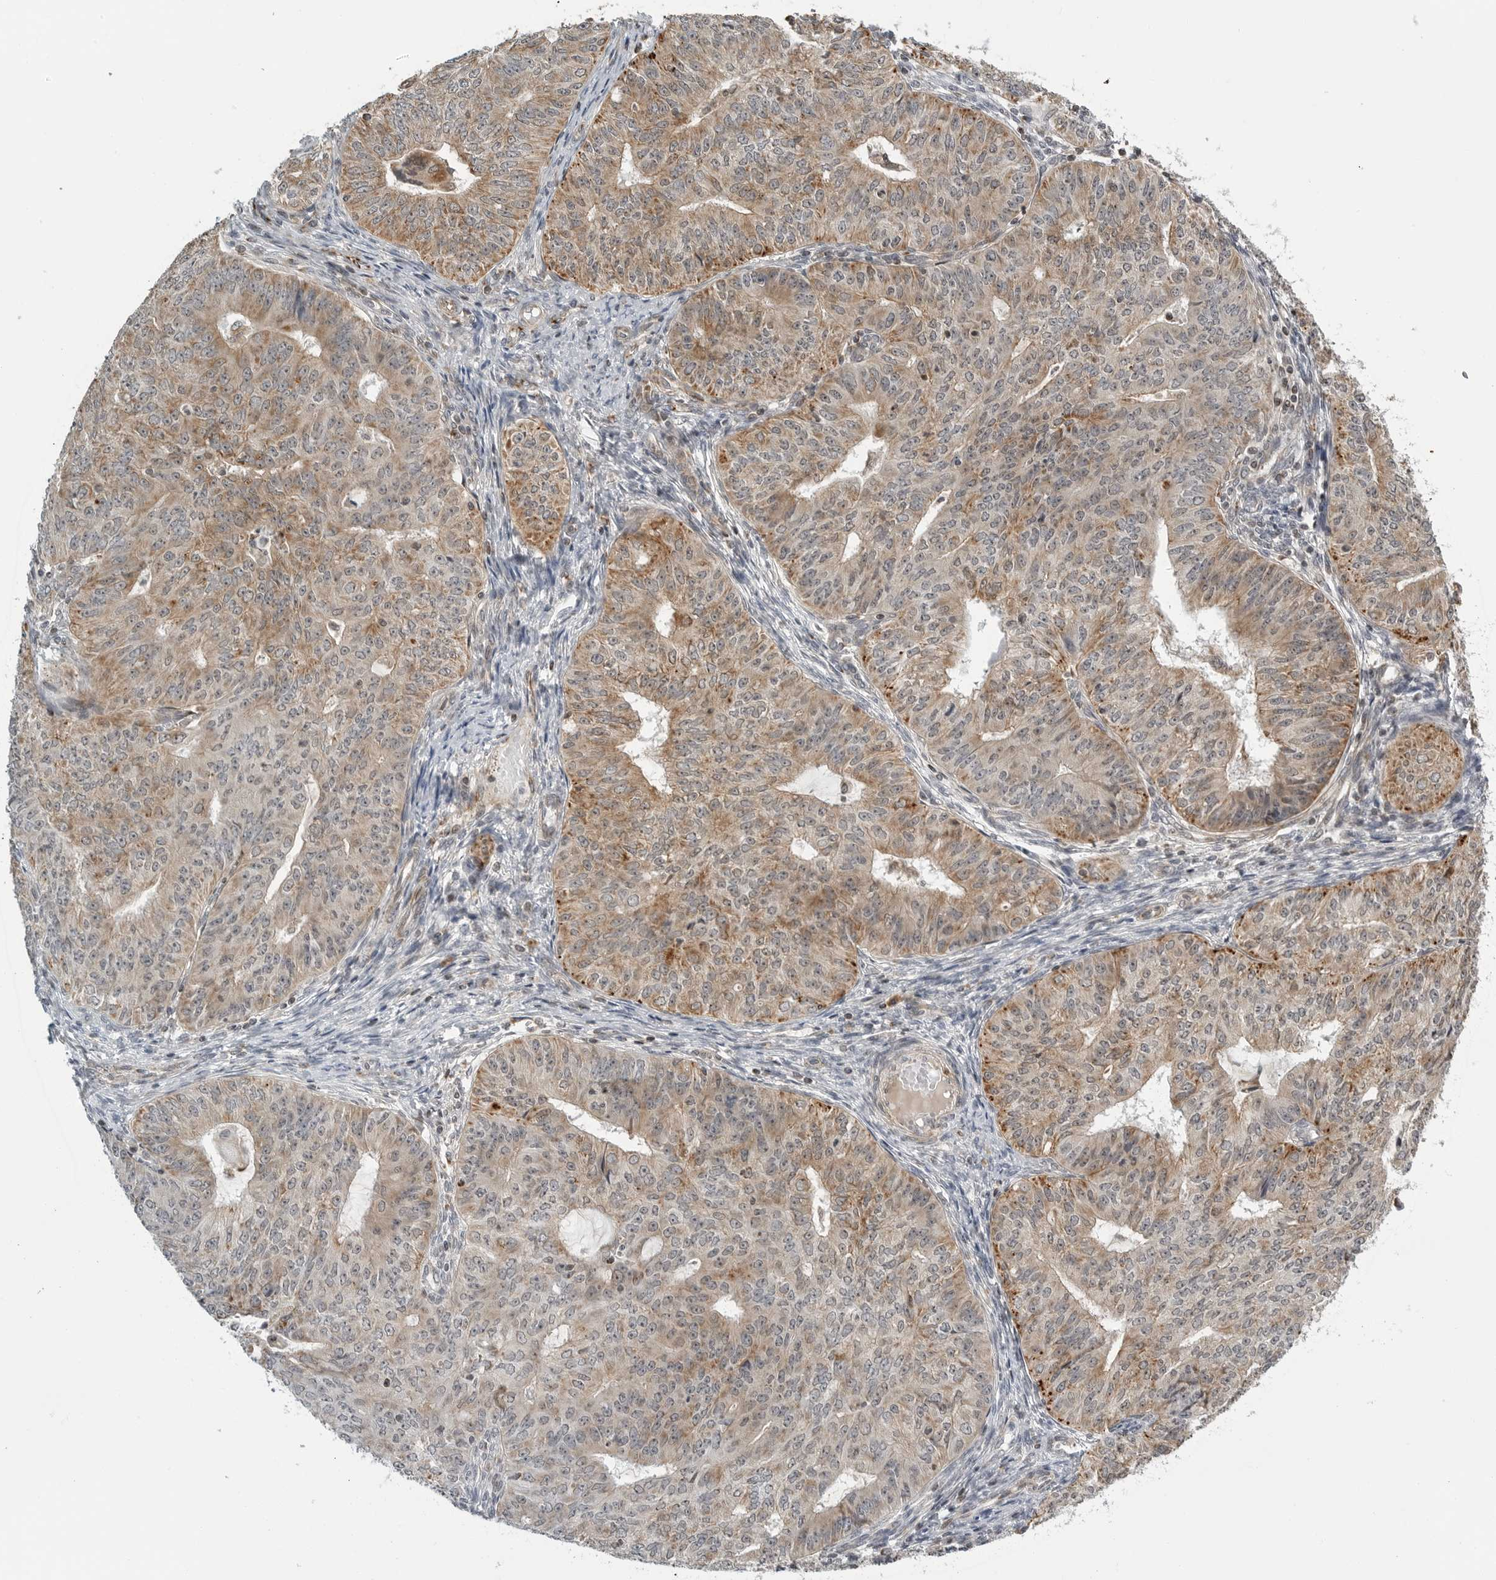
{"staining": {"intensity": "moderate", "quantity": ">75%", "location": "cytoplasmic/membranous"}, "tissue": "endometrial cancer", "cell_type": "Tumor cells", "image_type": "cancer", "snomed": [{"axis": "morphology", "description": "Adenocarcinoma, NOS"}, {"axis": "topography", "description": "Endometrium"}], "caption": "Endometrial cancer (adenocarcinoma) stained with immunohistochemistry displays moderate cytoplasmic/membranous expression in approximately >75% of tumor cells.", "gene": "PEX2", "patient": {"sex": "female", "age": 32}}